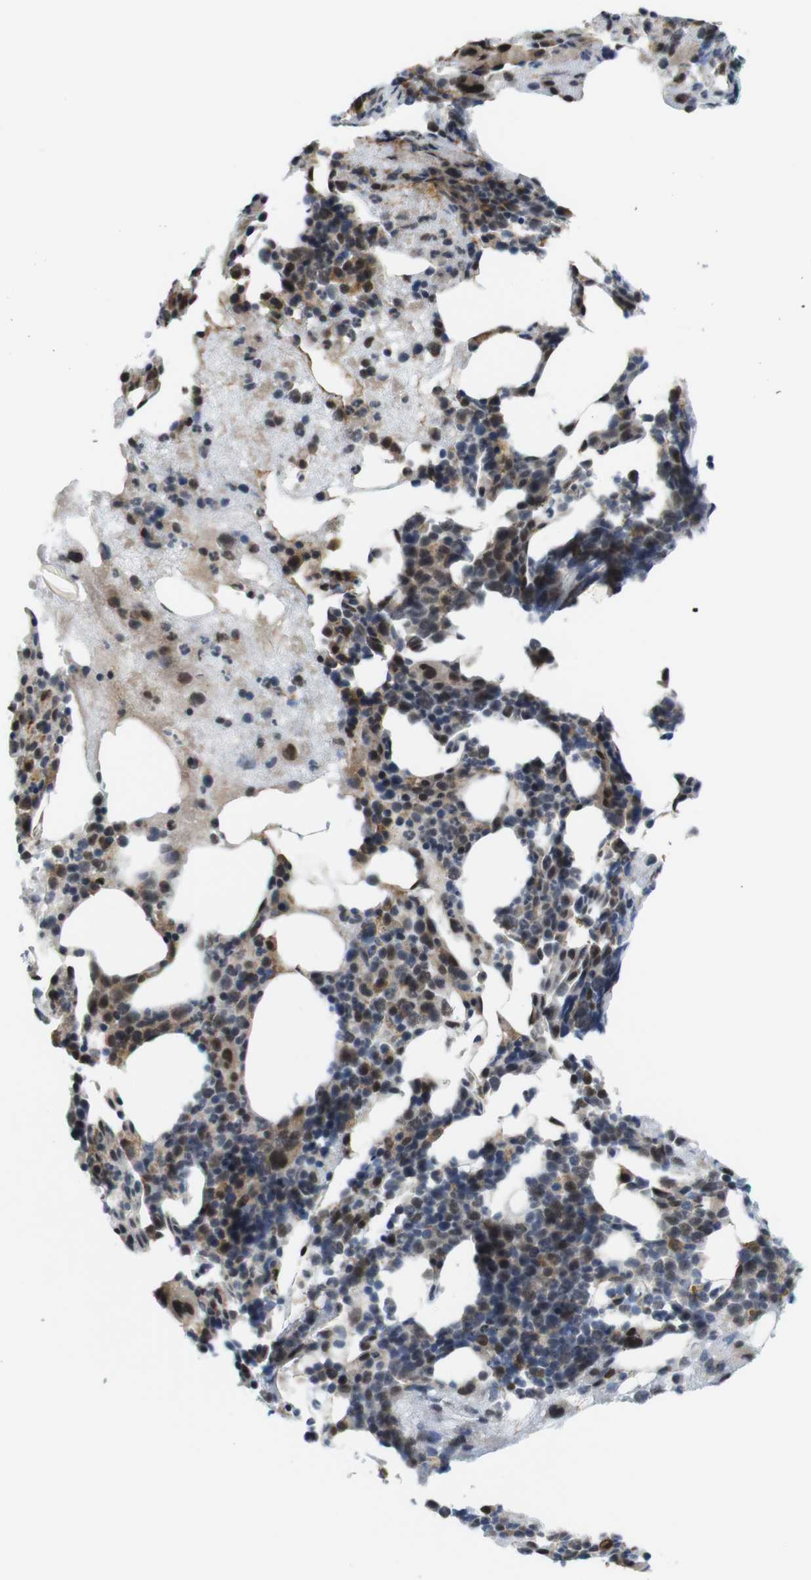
{"staining": {"intensity": "moderate", "quantity": "25%-75%", "location": "cytoplasmic/membranous,nuclear"}, "tissue": "bone marrow", "cell_type": "Hematopoietic cells", "image_type": "normal", "snomed": [{"axis": "morphology", "description": "Normal tissue, NOS"}, {"axis": "morphology", "description": "Inflammation, NOS"}, {"axis": "topography", "description": "Bone marrow"}], "caption": "Immunohistochemical staining of unremarkable bone marrow shows moderate cytoplasmic/membranous,nuclear protein expression in approximately 25%-75% of hematopoietic cells.", "gene": "PNMA8A", "patient": {"sex": "male", "age": 43}}